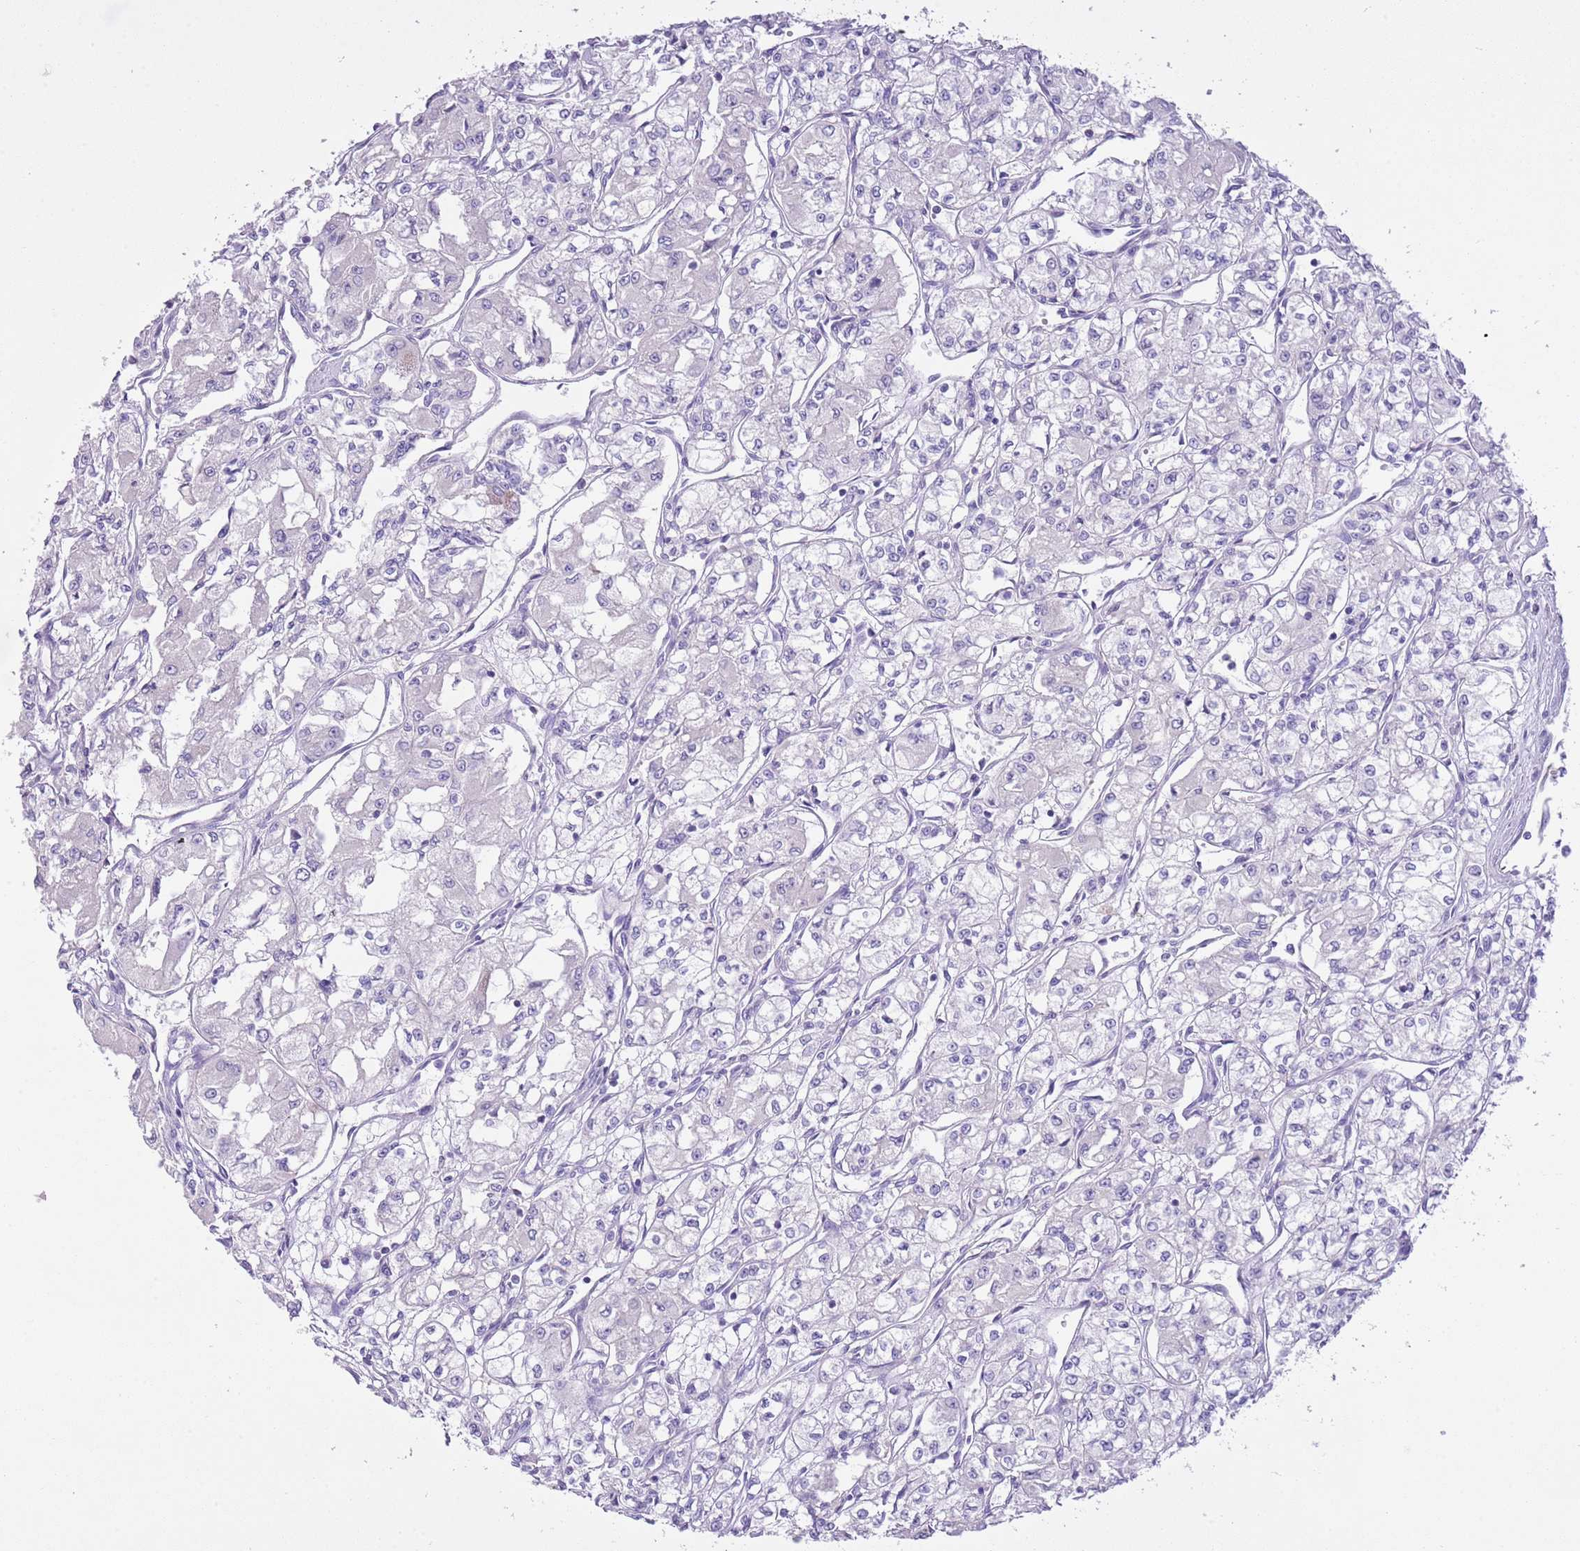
{"staining": {"intensity": "negative", "quantity": "none", "location": "none"}, "tissue": "renal cancer", "cell_type": "Tumor cells", "image_type": "cancer", "snomed": [{"axis": "morphology", "description": "Adenocarcinoma, NOS"}, {"axis": "topography", "description": "Kidney"}], "caption": "Renal cancer (adenocarcinoma) was stained to show a protein in brown. There is no significant staining in tumor cells.", "gene": "CLEC2A", "patient": {"sex": "male", "age": 59}}